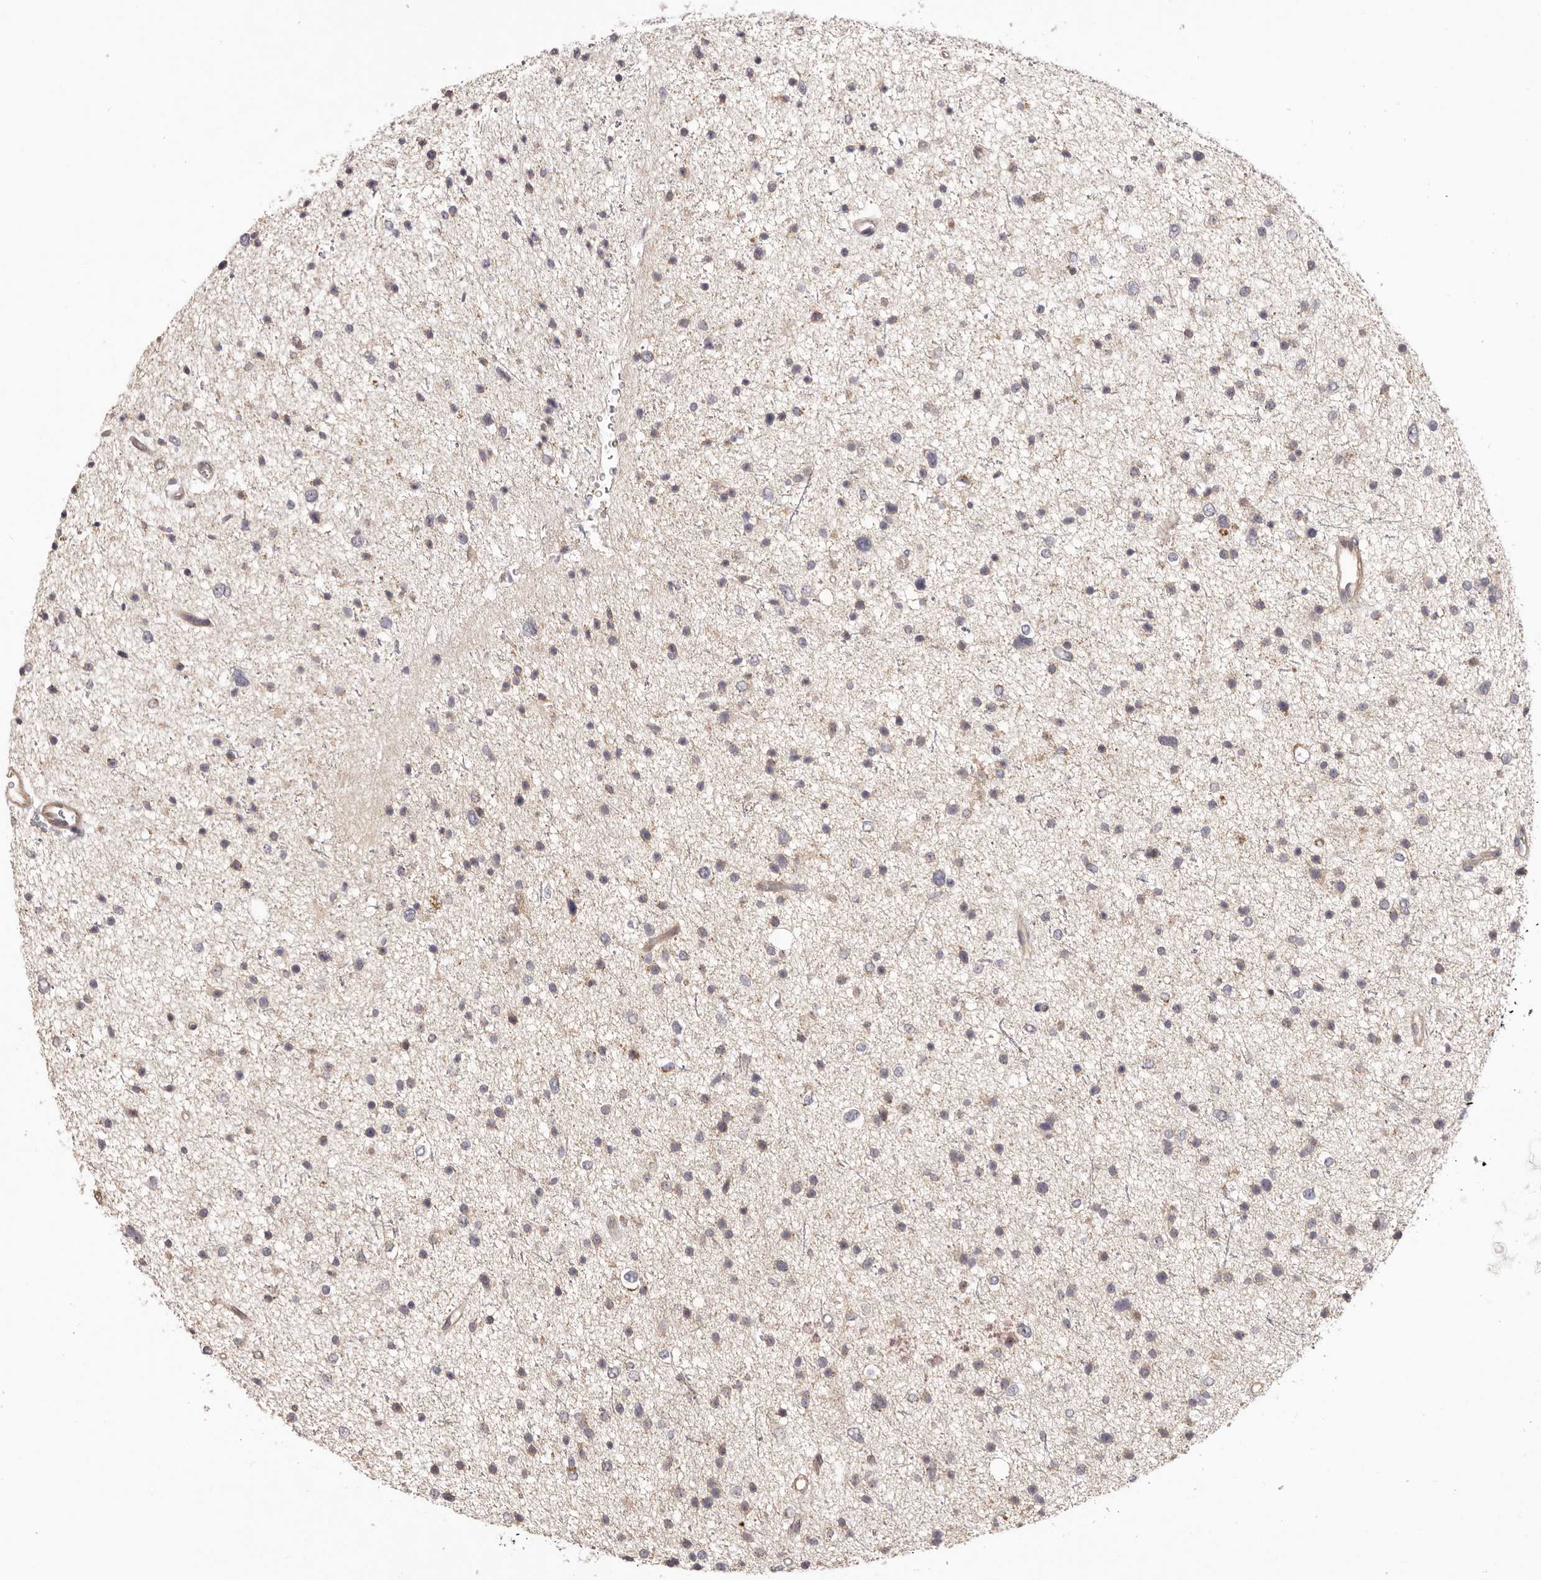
{"staining": {"intensity": "negative", "quantity": "none", "location": "none"}, "tissue": "glioma", "cell_type": "Tumor cells", "image_type": "cancer", "snomed": [{"axis": "morphology", "description": "Glioma, malignant, Low grade"}, {"axis": "topography", "description": "Brain"}], "caption": "IHC of human glioma reveals no positivity in tumor cells.", "gene": "HRH1", "patient": {"sex": "female", "age": 37}}